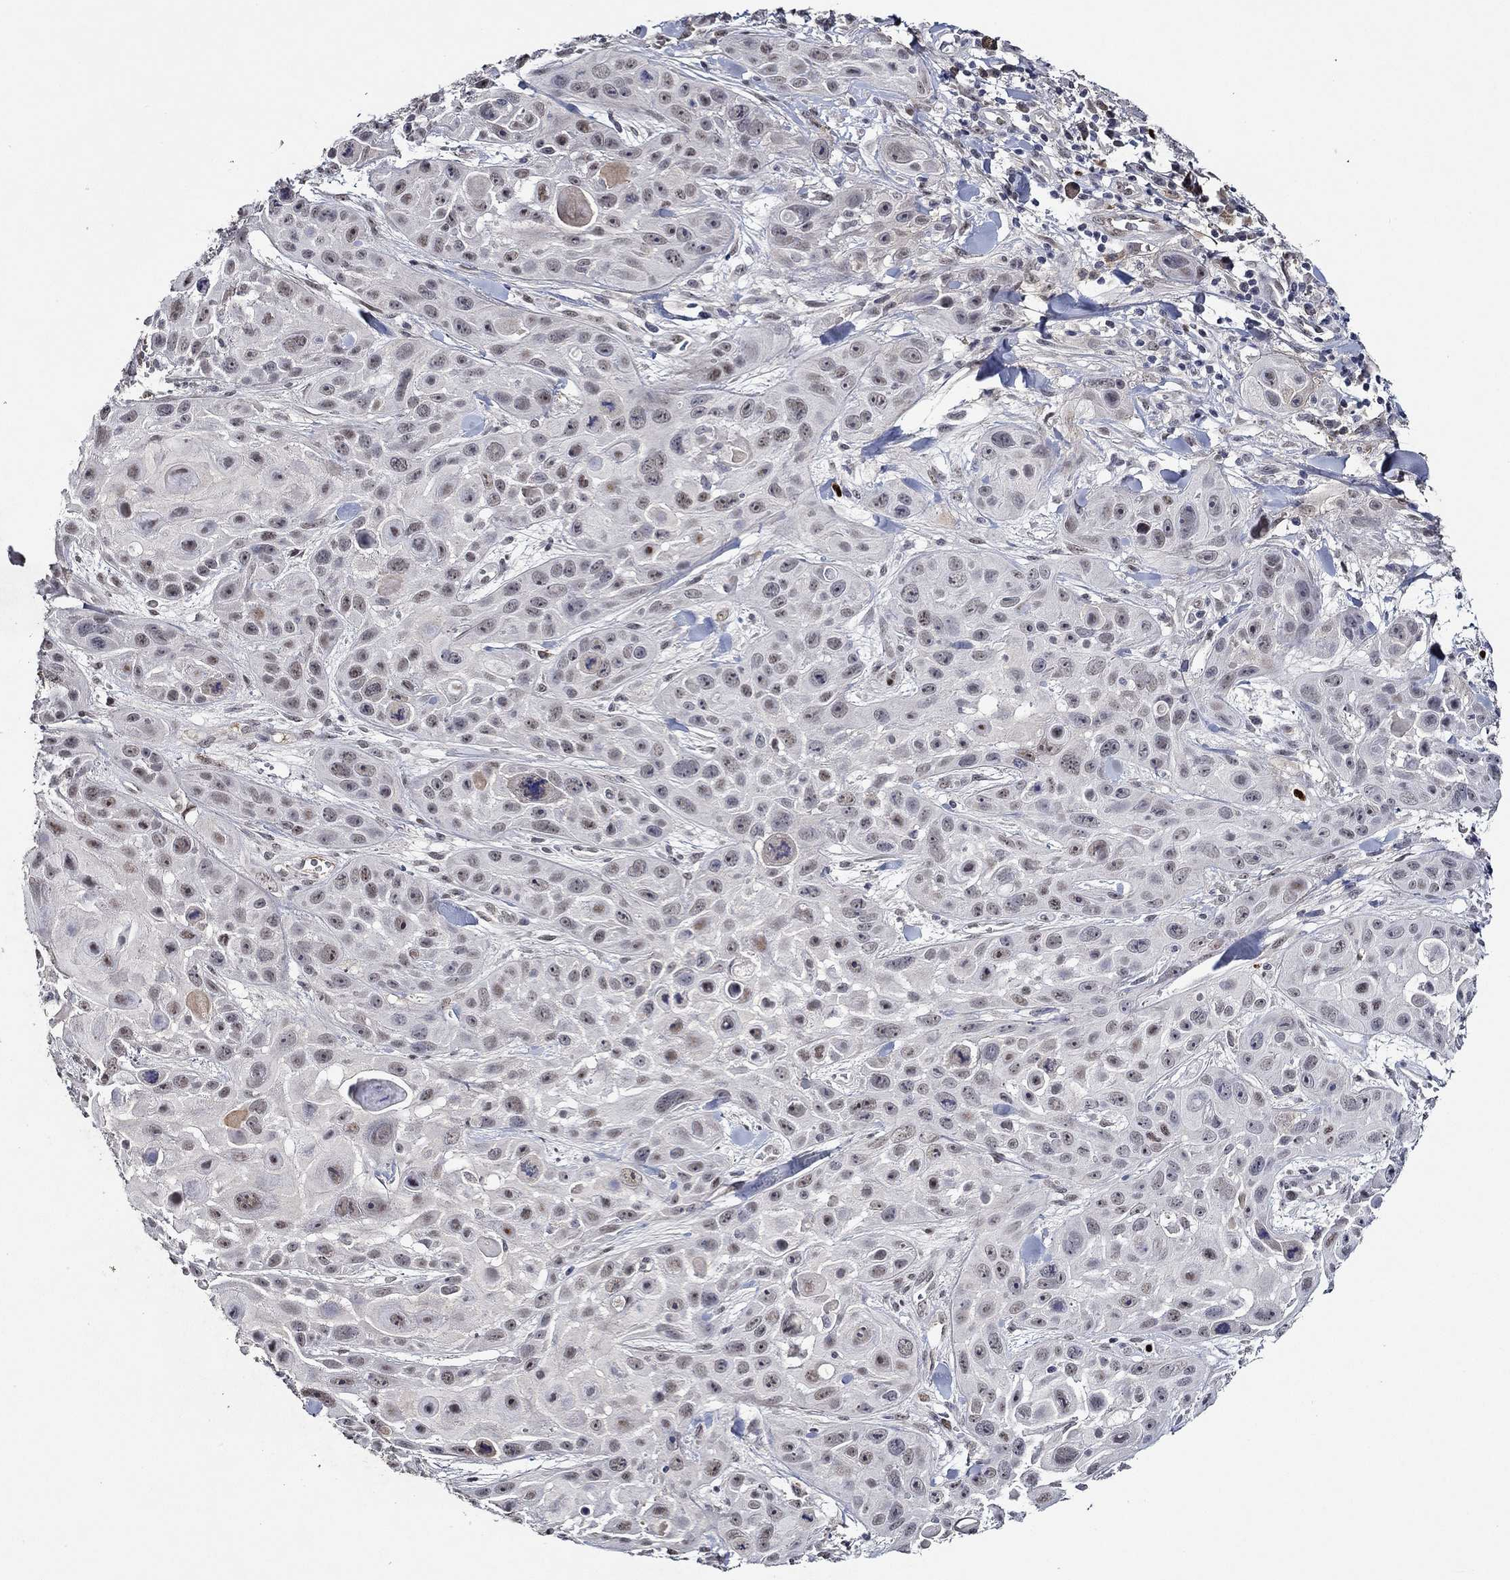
{"staining": {"intensity": "moderate", "quantity": "<25%", "location": "nuclear"}, "tissue": "skin cancer", "cell_type": "Tumor cells", "image_type": "cancer", "snomed": [{"axis": "morphology", "description": "Squamous cell carcinoma, NOS"}, {"axis": "topography", "description": "Skin"}, {"axis": "topography", "description": "Anal"}], "caption": "Tumor cells show moderate nuclear expression in about <25% of cells in squamous cell carcinoma (skin).", "gene": "GATA2", "patient": {"sex": "female", "age": 75}}